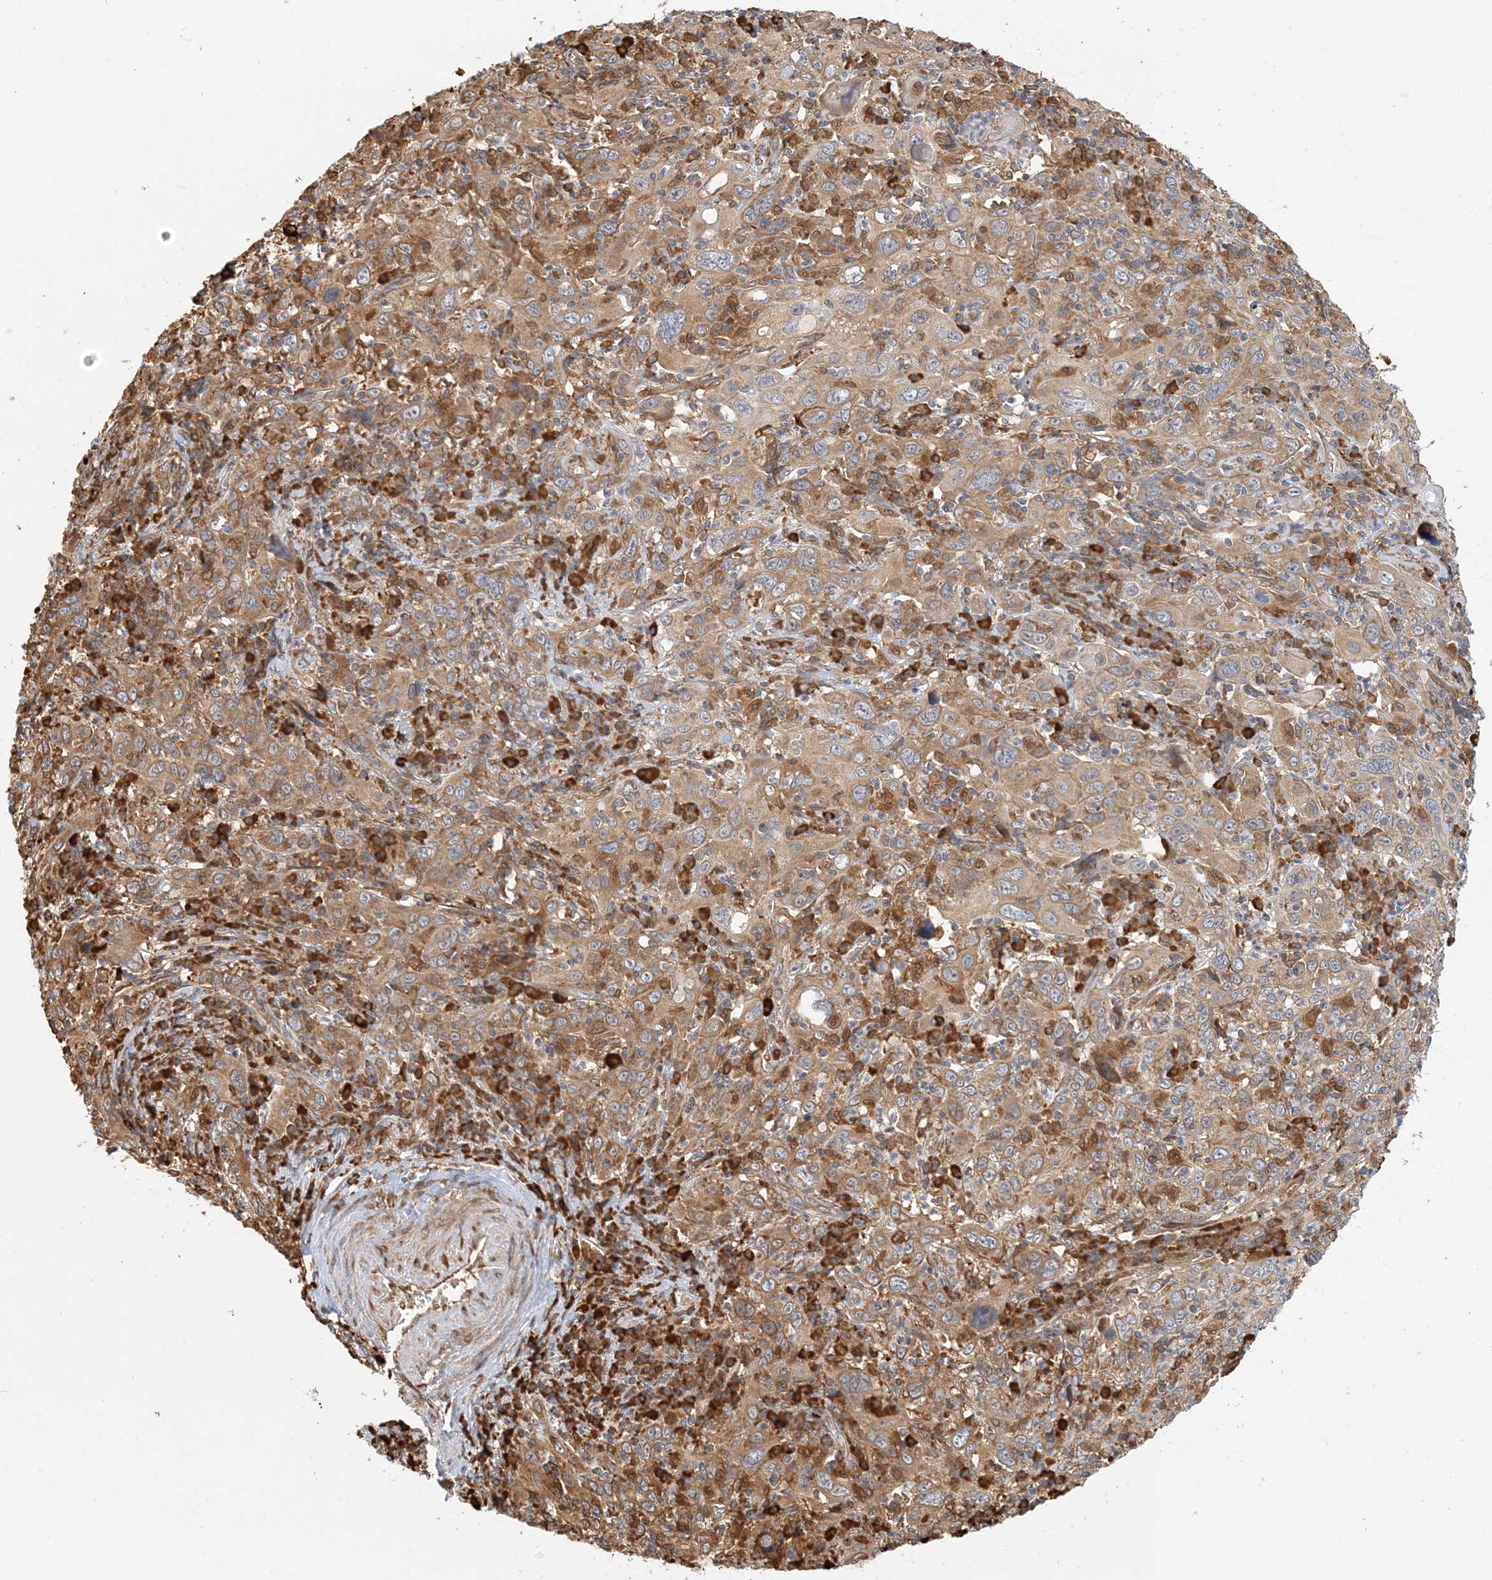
{"staining": {"intensity": "moderate", "quantity": "25%-75%", "location": "cytoplasmic/membranous"}, "tissue": "cervical cancer", "cell_type": "Tumor cells", "image_type": "cancer", "snomed": [{"axis": "morphology", "description": "Squamous cell carcinoma, NOS"}, {"axis": "topography", "description": "Cervix"}], "caption": "DAB immunohistochemical staining of human squamous cell carcinoma (cervical) demonstrates moderate cytoplasmic/membranous protein staining in about 25%-75% of tumor cells.", "gene": "HNMT", "patient": {"sex": "female", "age": 46}}